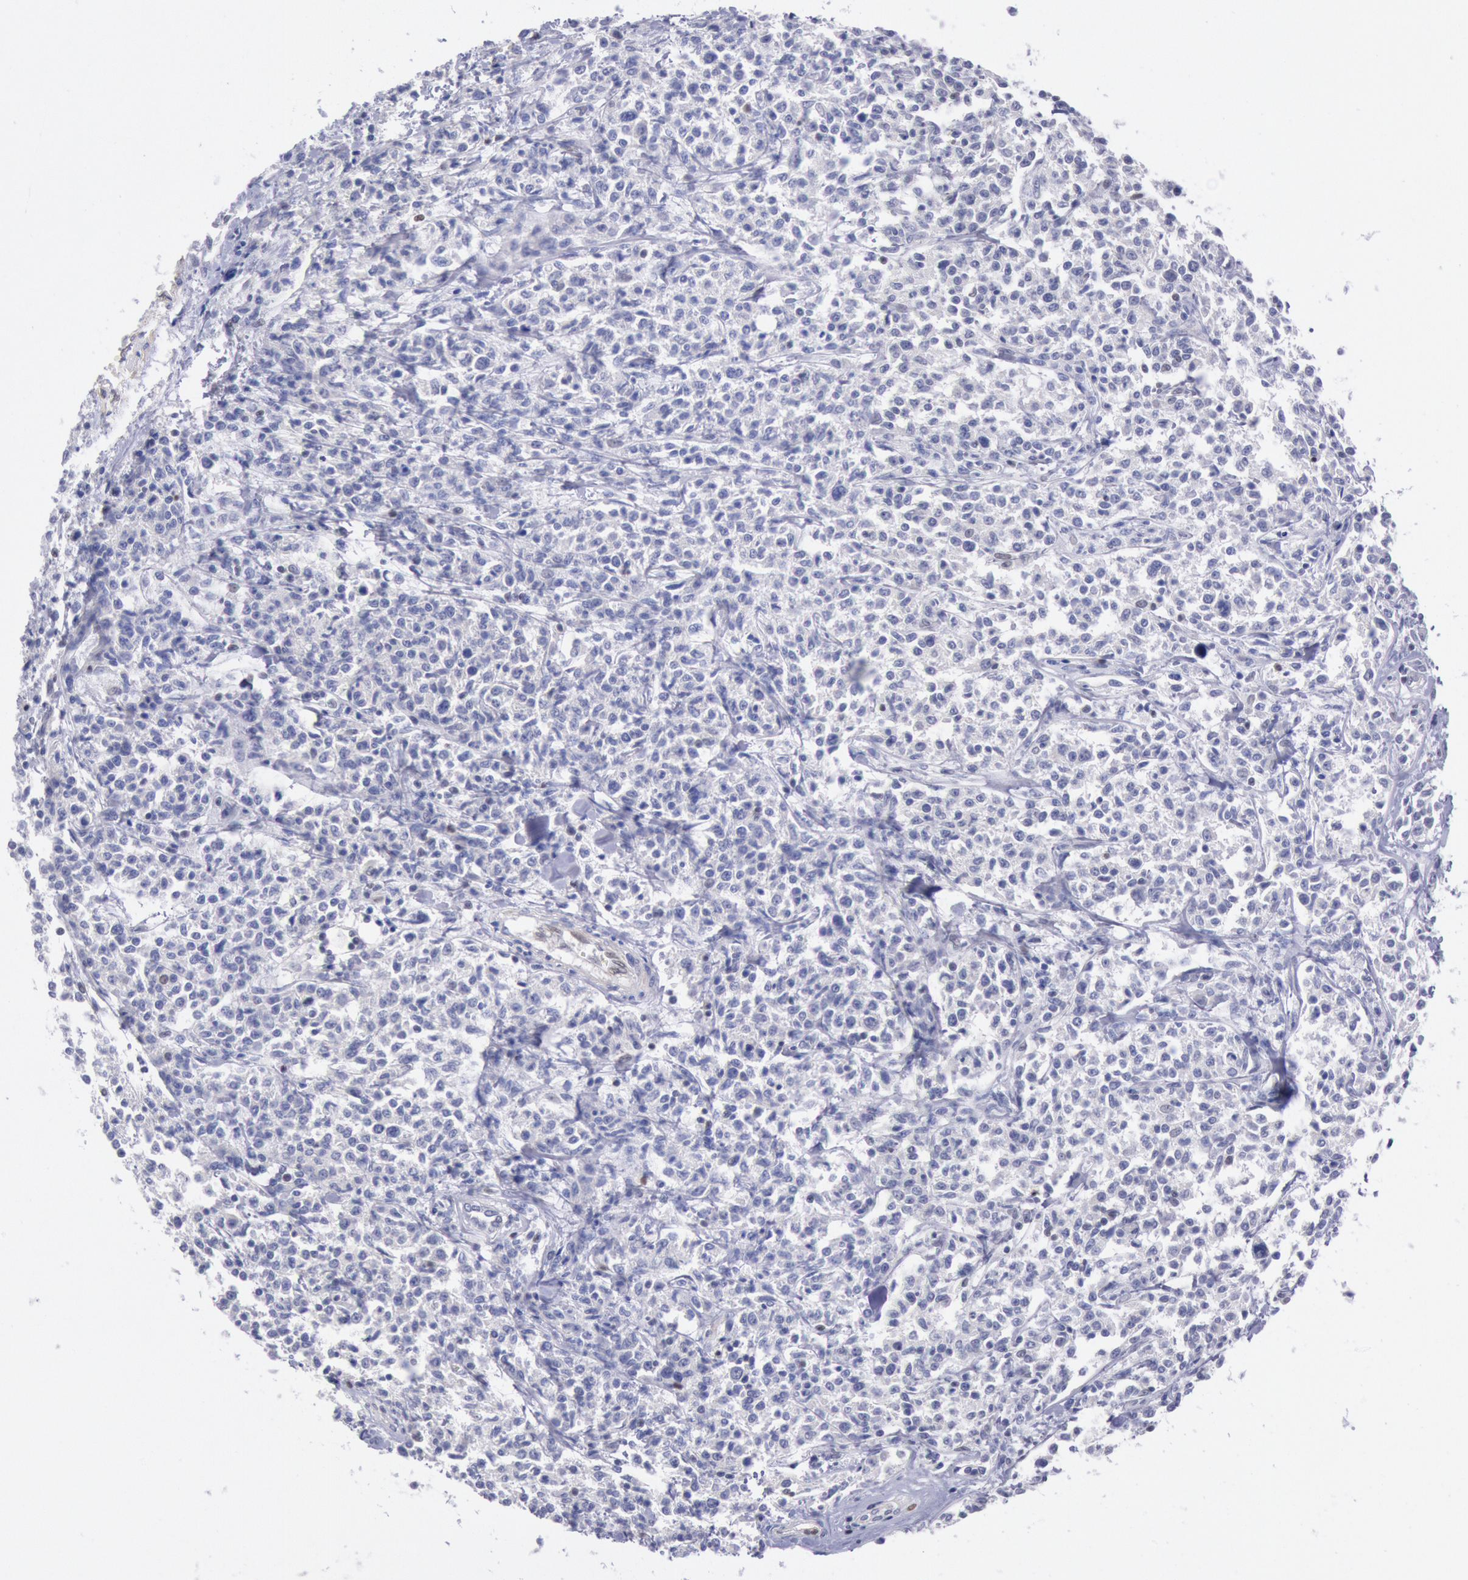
{"staining": {"intensity": "negative", "quantity": "none", "location": "none"}, "tissue": "lymphoma", "cell_type": "Tumor cells", "image_type": "cancer", "snomed": [{"axis": "morphology", "description": "Malignant lymphoma, non-Hodgkin's type, Low grade"}, {"axis": "topography", "description": "Small intestine"}], "caption": "A histopathology image of human malignant lymphoma, non-Hodgkin's type (low-grade) is negative for staining in tumor cells.", "gene": "RPS6KA5", "patient": {"sex": "female", "age": 59}}